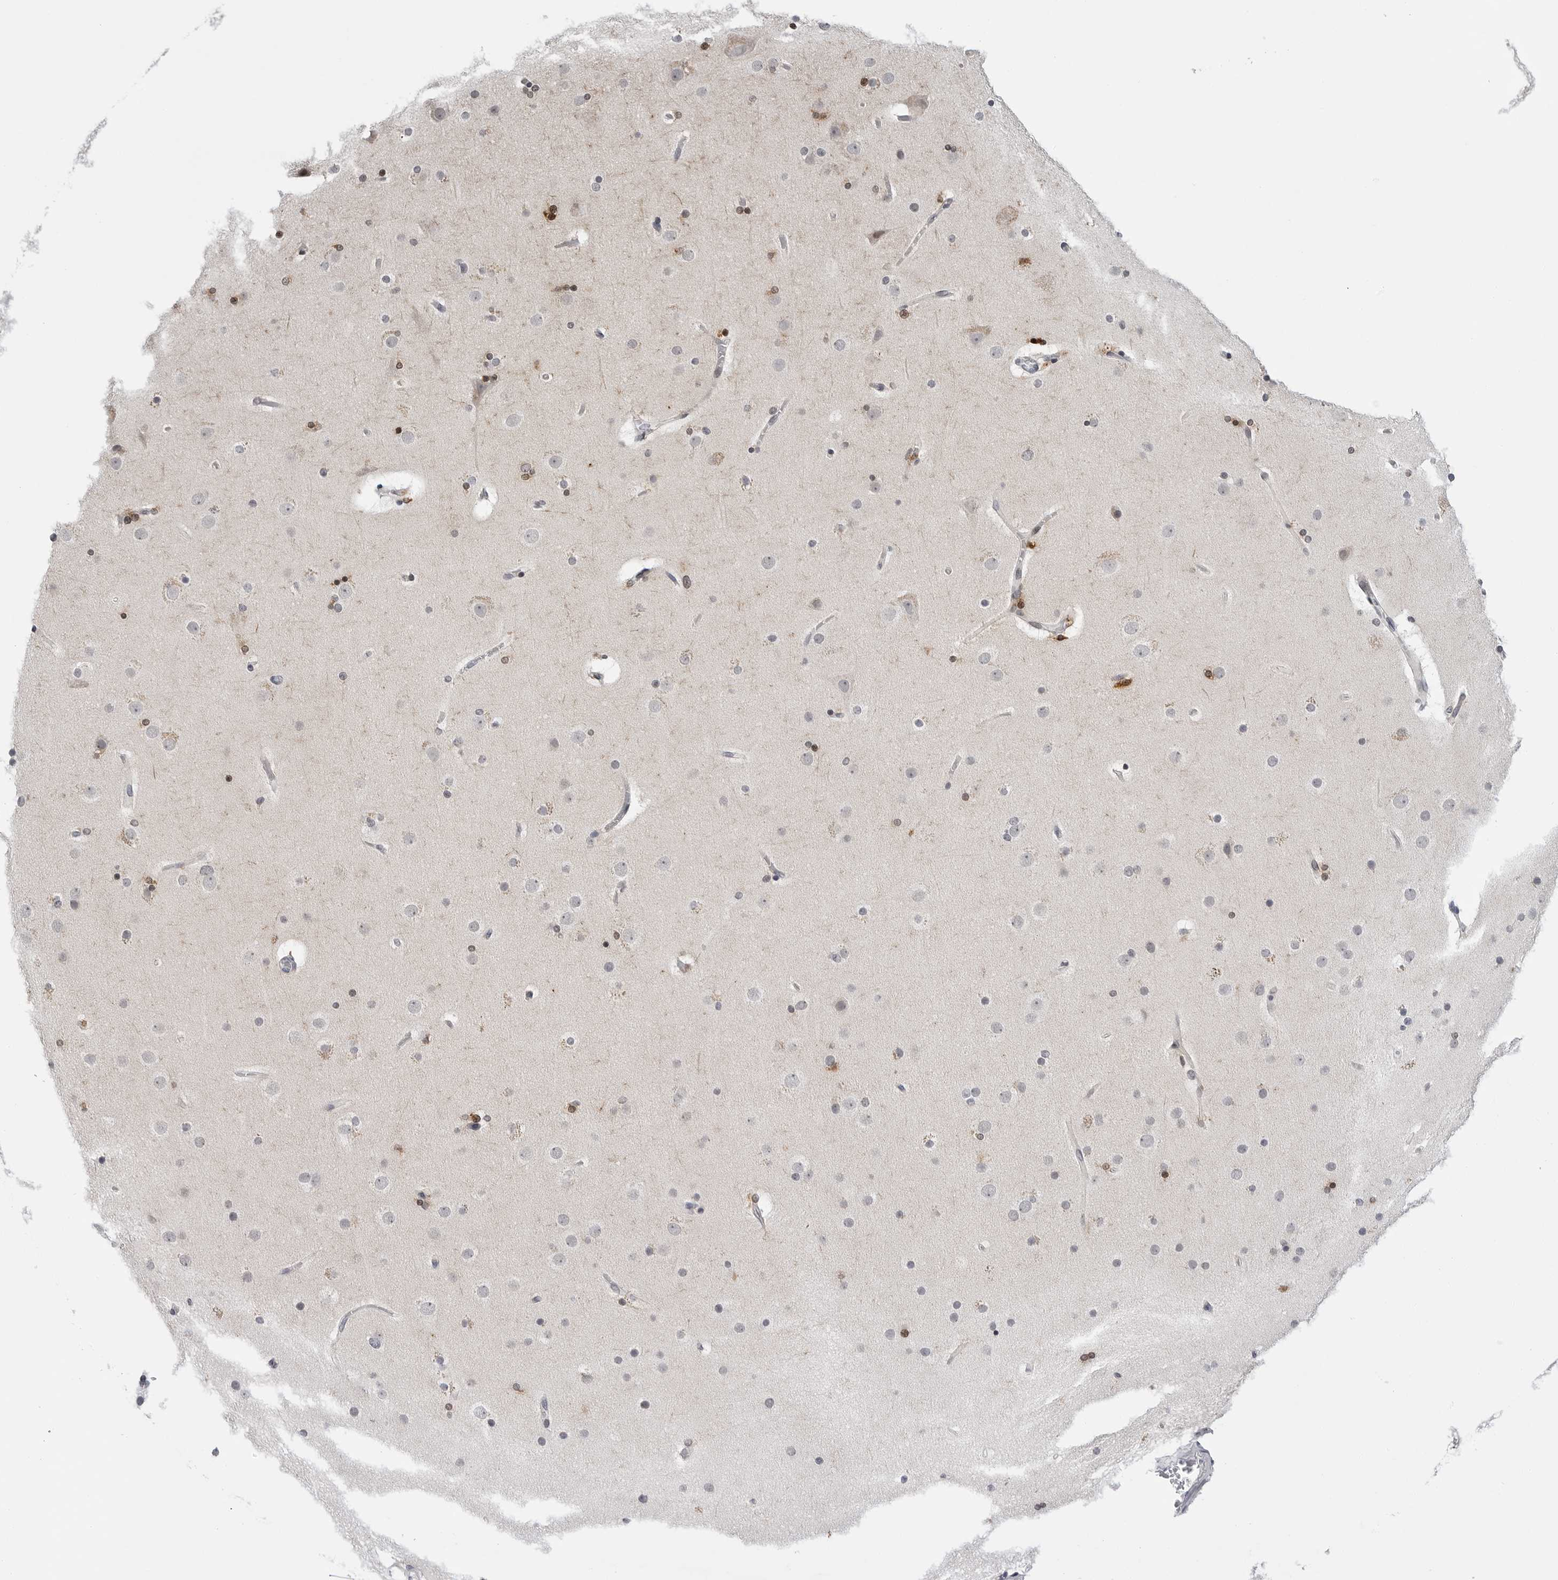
{"staining": {"intensity": "negative", "quantity": "none", "location": "none"}, "tissue": "cerebral cortex", "cell_type": "Endothelial cells", "image_type": "normal", "snomed": [{"axis": "morphology", "description": "Normal tissue, NOS"}, {"axis": "topography", "description": "Cerebral cortex"}], "caption": "An immunohistochemistry image of unremarkable cerebral cortex is shown. There is no staining in endothelial cells of cerebral cortex. Nuclei are stained in blue.", "gene": "CDK20", "patient": {"sex": "male", "age": 57}}